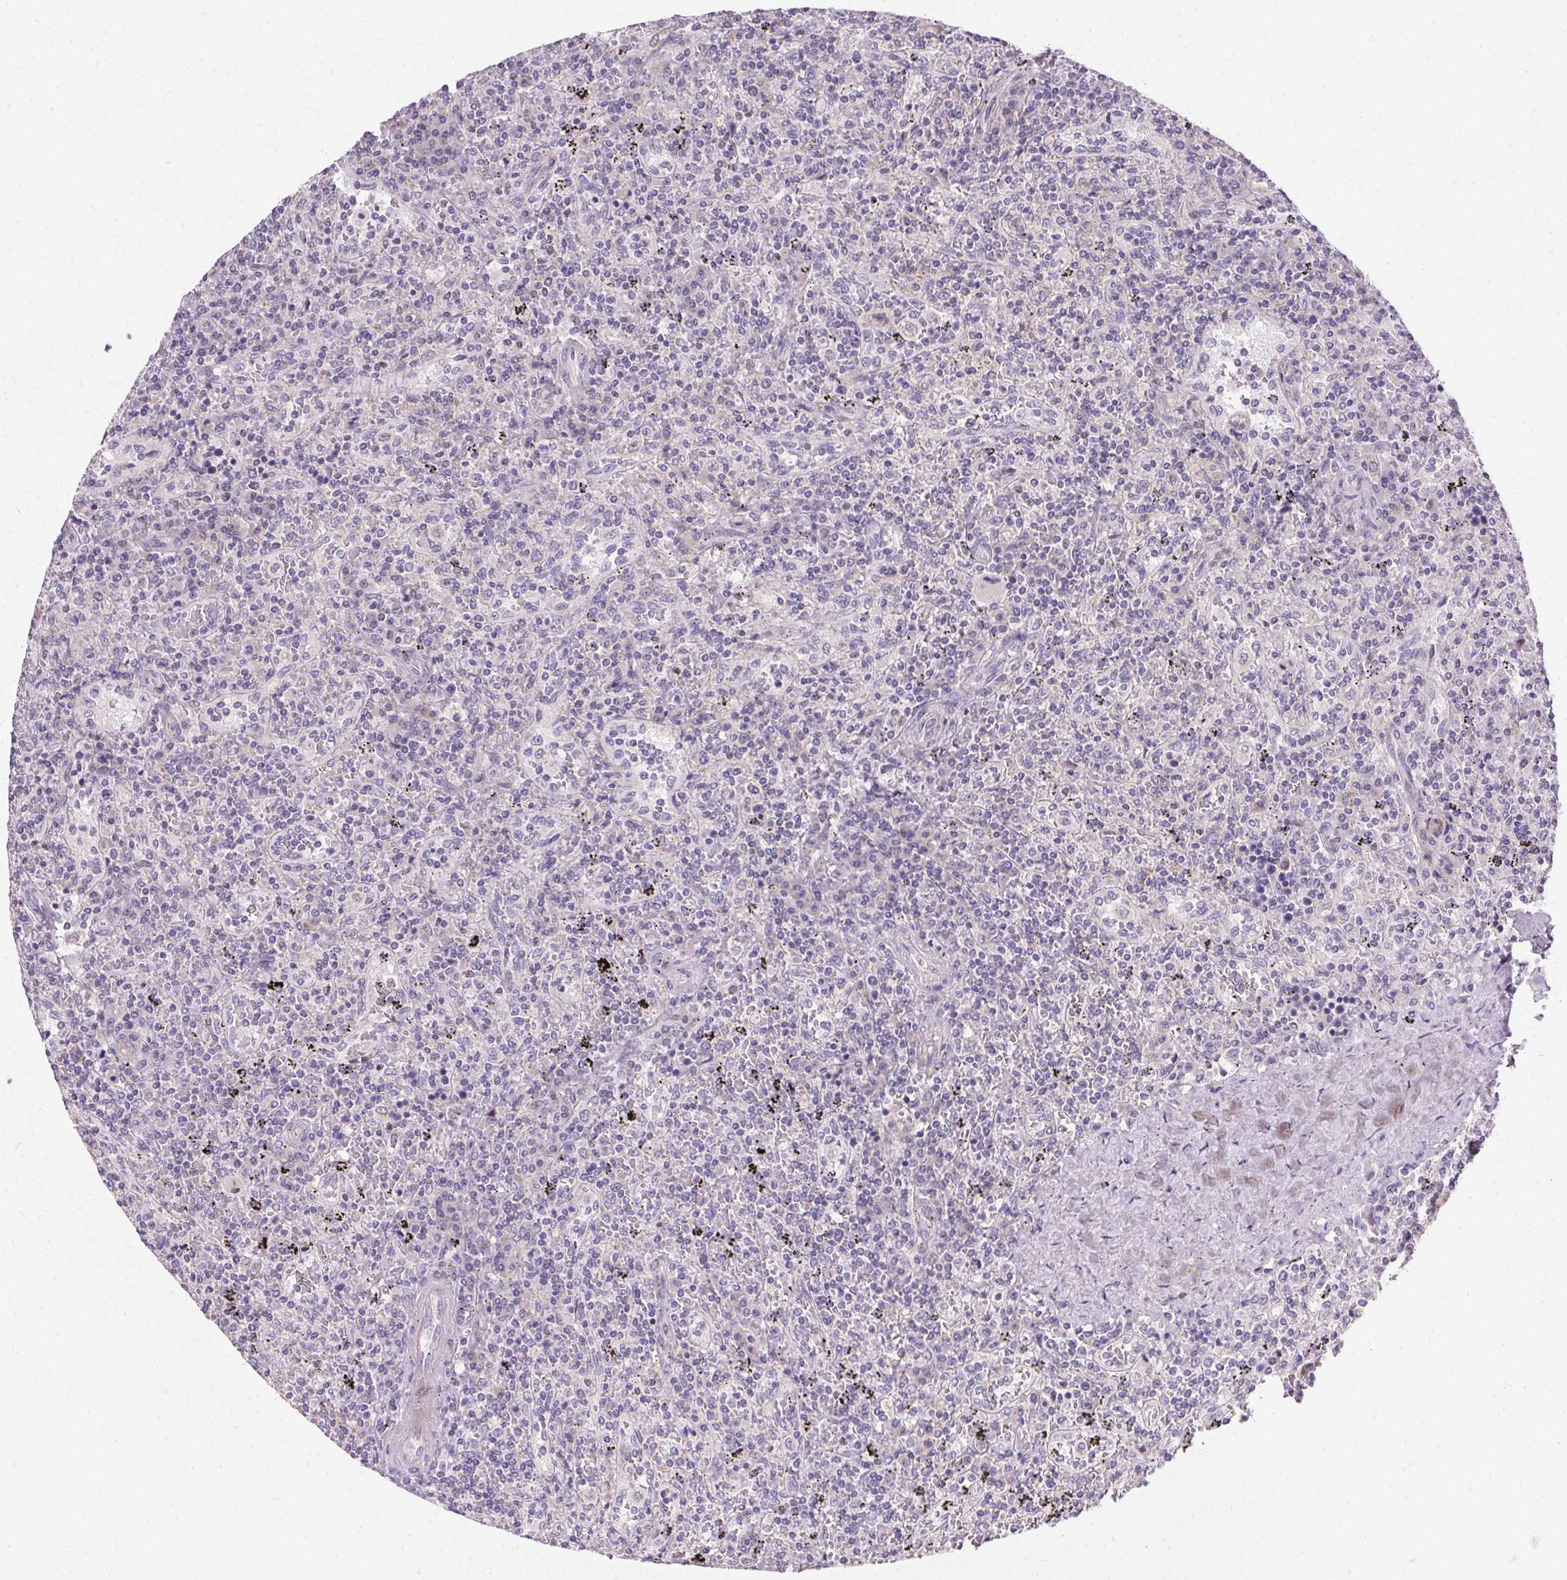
{"staining": {"intensity": "negative", "quantity": "none", "location": "none"}, "tissue": "lymphoma", "cell_type": "Tumor cells", "image_type": "cancer", "snomed": [{"axis": "morphology", "description": "Malignant lymphoma, non-Hodgkin's type, Low grade"}, {"axis": "topography", "description": "Spleen"}], "caption": "The photomicrograph demonstrates no significant positivity in tumor cells of lymphoma.", "gene": "TRIP13", "patient": {"sex": "male", "age": 62}}